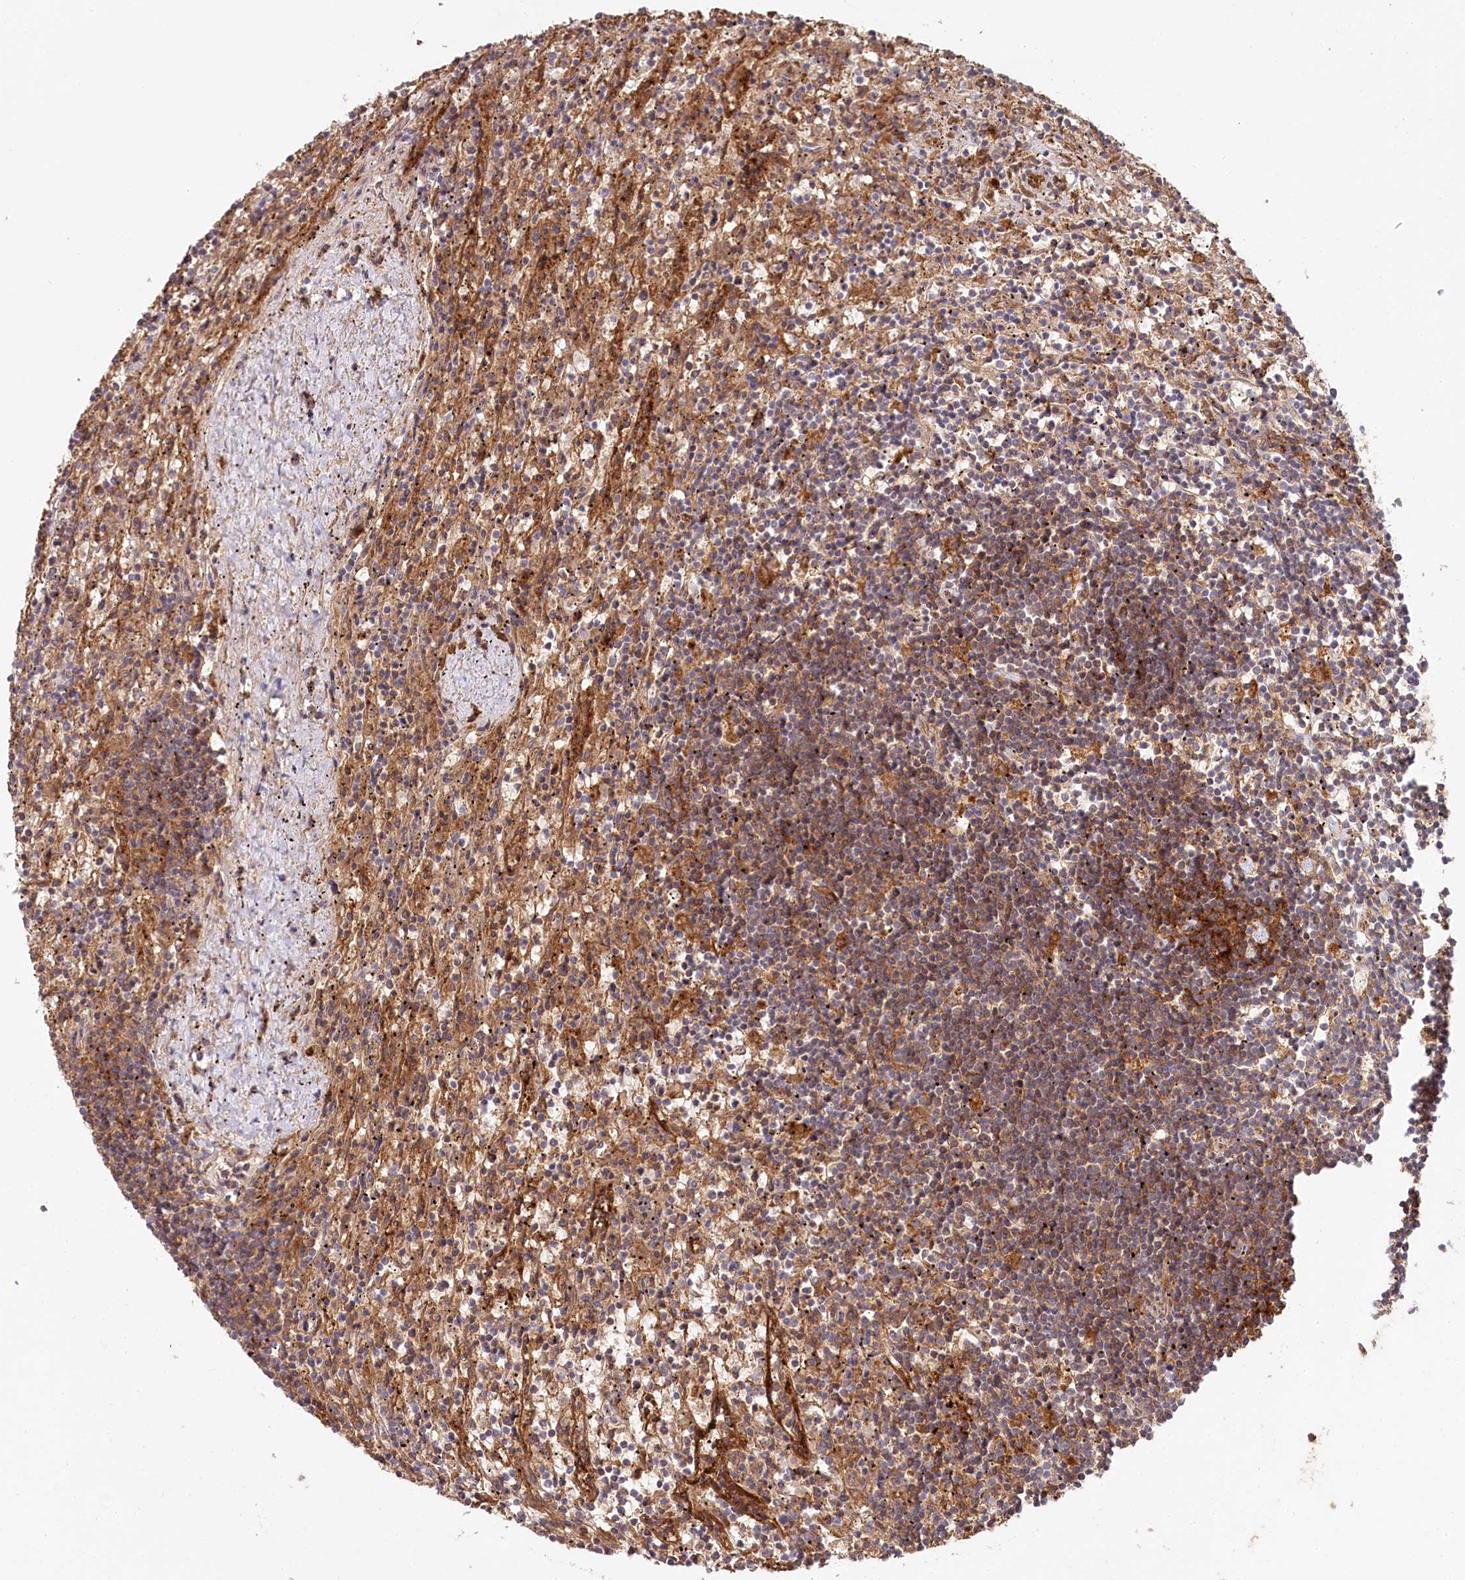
{"staining": {"intensity": "moderate", "quantity": "25%-75%", "location": "cytoplasmic/membranous"}, "tissue": "lymphoma", "cell_type": "Tumor cells", "image_type": "cancer", "snomed": [{"axis": "morphology", "description": "Malignant lymphoma, non-Hodgkin's type, Low grade"}, {"axis": "topography", "description": "Spleen"}], "caption": "Immunohistochemical staining of low-grade malignant lymphoma, non-Hodgkin's type exhibits medium levels of moderate cytoplasmic/membranous protein expression in approximately 25%-75% of tumor cells.", "gene": "RBP5", "patient": {"sex": "male", "age": 76}}